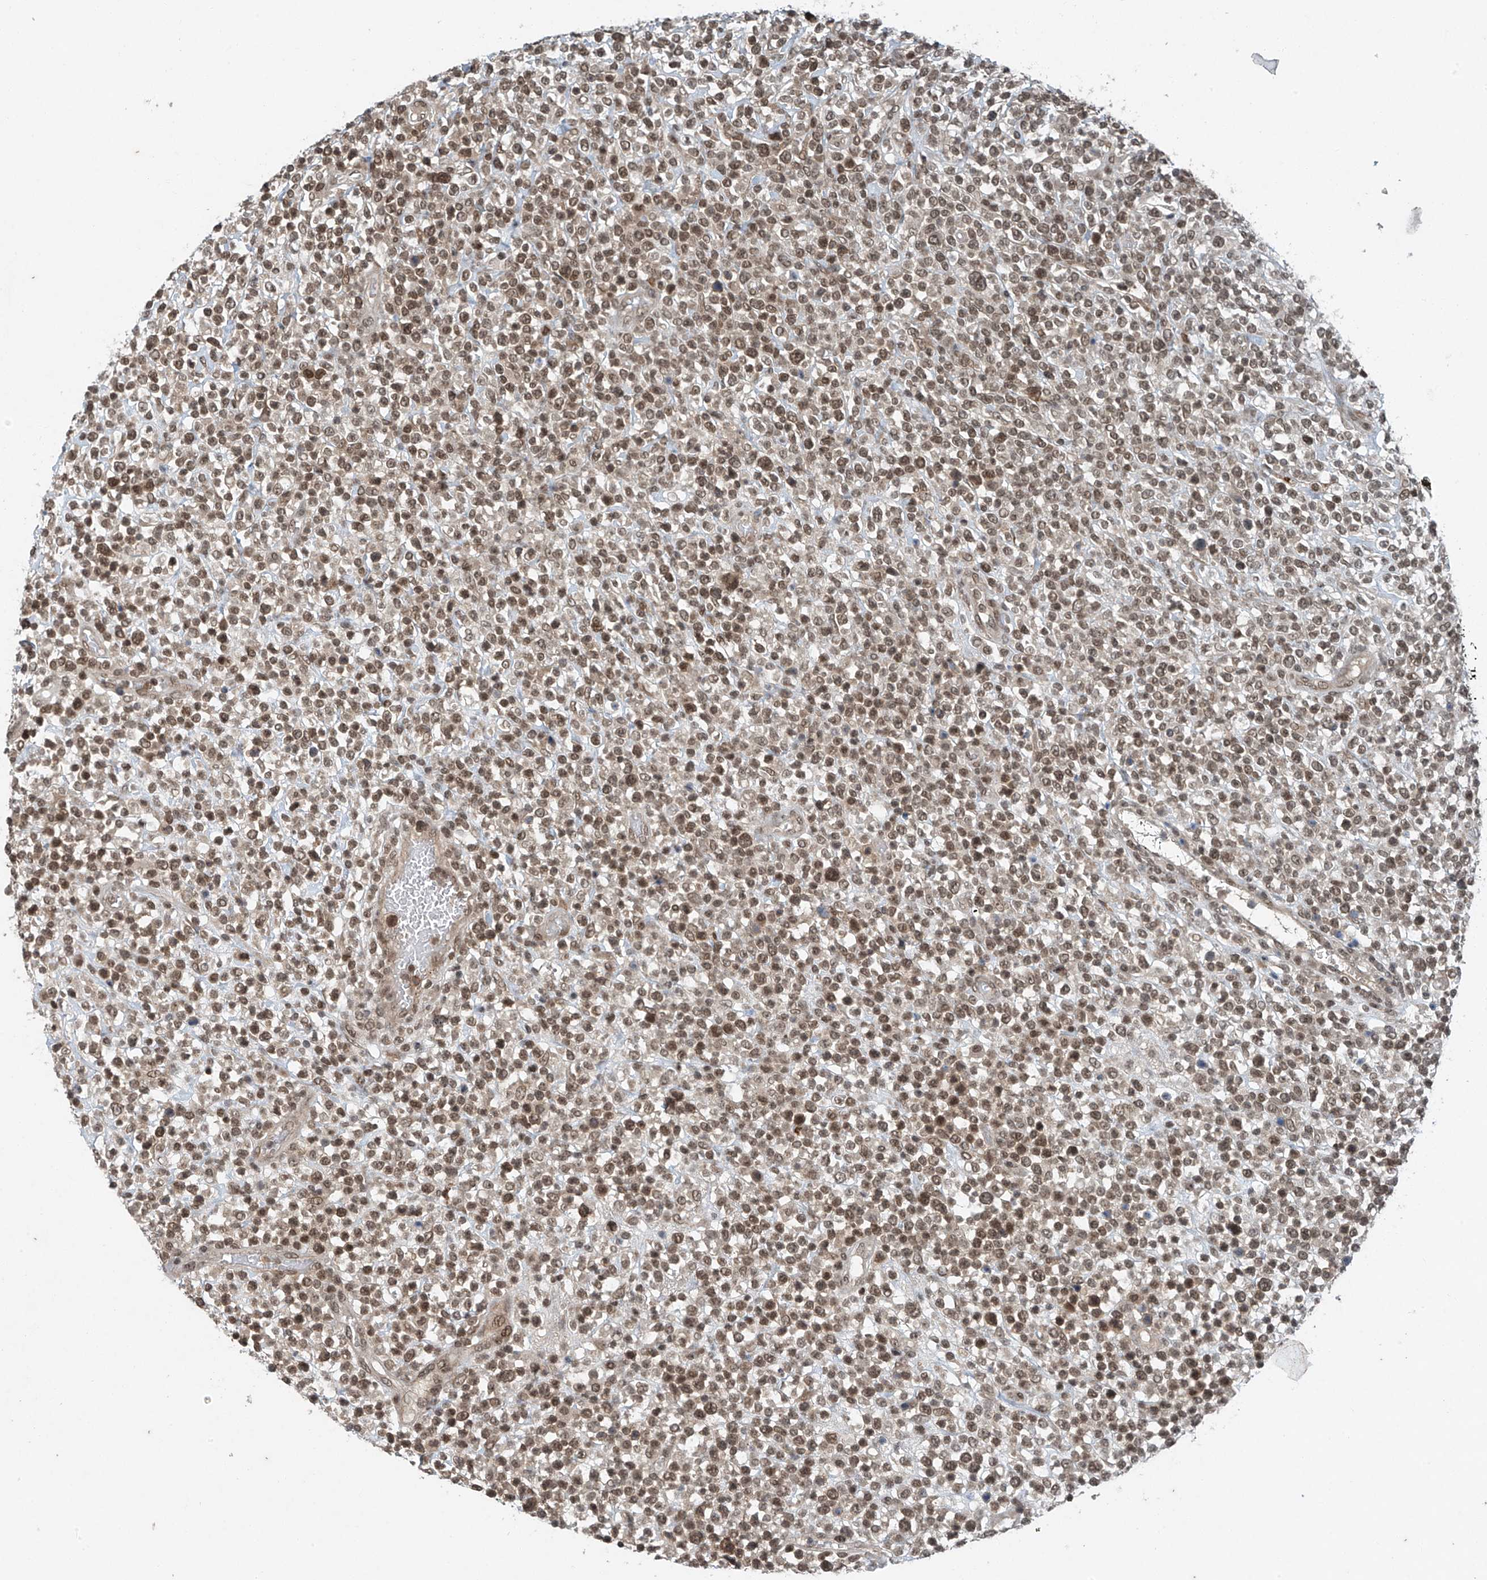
{"staining": {"intensity": "moderate", "quantity": ">75%", "location": "nuclear"}, "tissue": "lymphoma", "cell_type": "Tumor cells", "image_type": "cancer", "snomed": [{"axis": "morphology", "description": "Malignant lymphoma, non-Hodgkin's type, High grade"}, {"axis": "topography", "description": "Colon"}], "caption": "Protein expression analysis of lymphoma demonstrates moderate nuclear positivity in approximately >75% of tumor cells. The staining is performed using DAB (3,3'-diaminobenzidine) brown chromogen to label protein expression. The nuclei are counter-stained blue using hematoxylin.", "gene": "TAF8", "patient": {"sex": "female", "age": 53}}